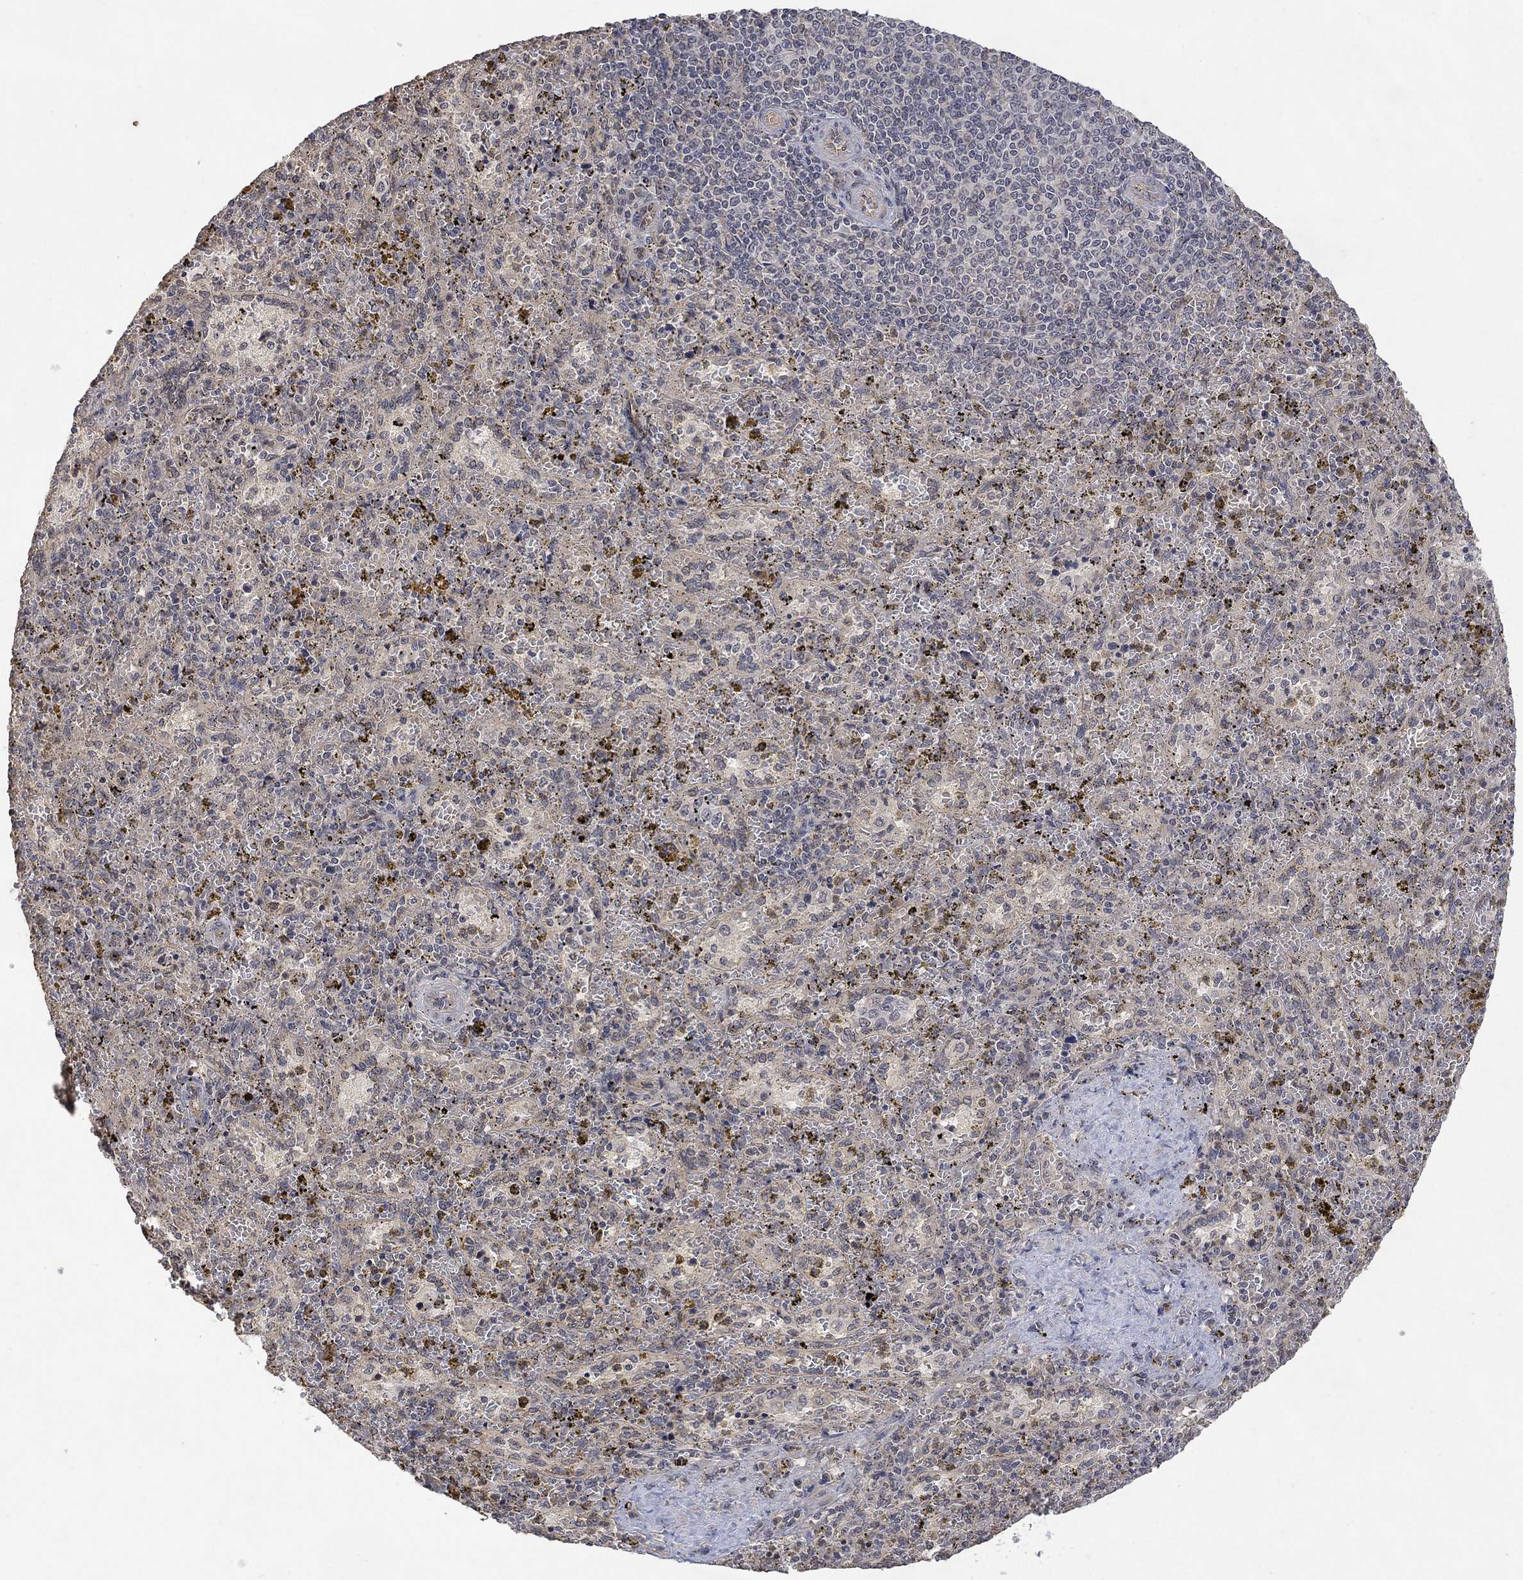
{"staining": {"intensity": "negative", "quantity": "none", "location": "none"}, "tissue": "spleen", "cell_type": "Cells in red pulp", "image_type": "normal", "snomed": [{"axis": "morphology", "description": "Normal tissue, NOS"}, {"axis": "topography", "description": "Spleen"}], "caption": "Immunohistochemistry micrograph of benign spleen: human spleen stained with DAB (3,3'-diaminobenzidine) displays no significant protein expression in cells in red pulp.", "gene": "GRIN2D", "patient": {"sex": "female", "age": 50}}